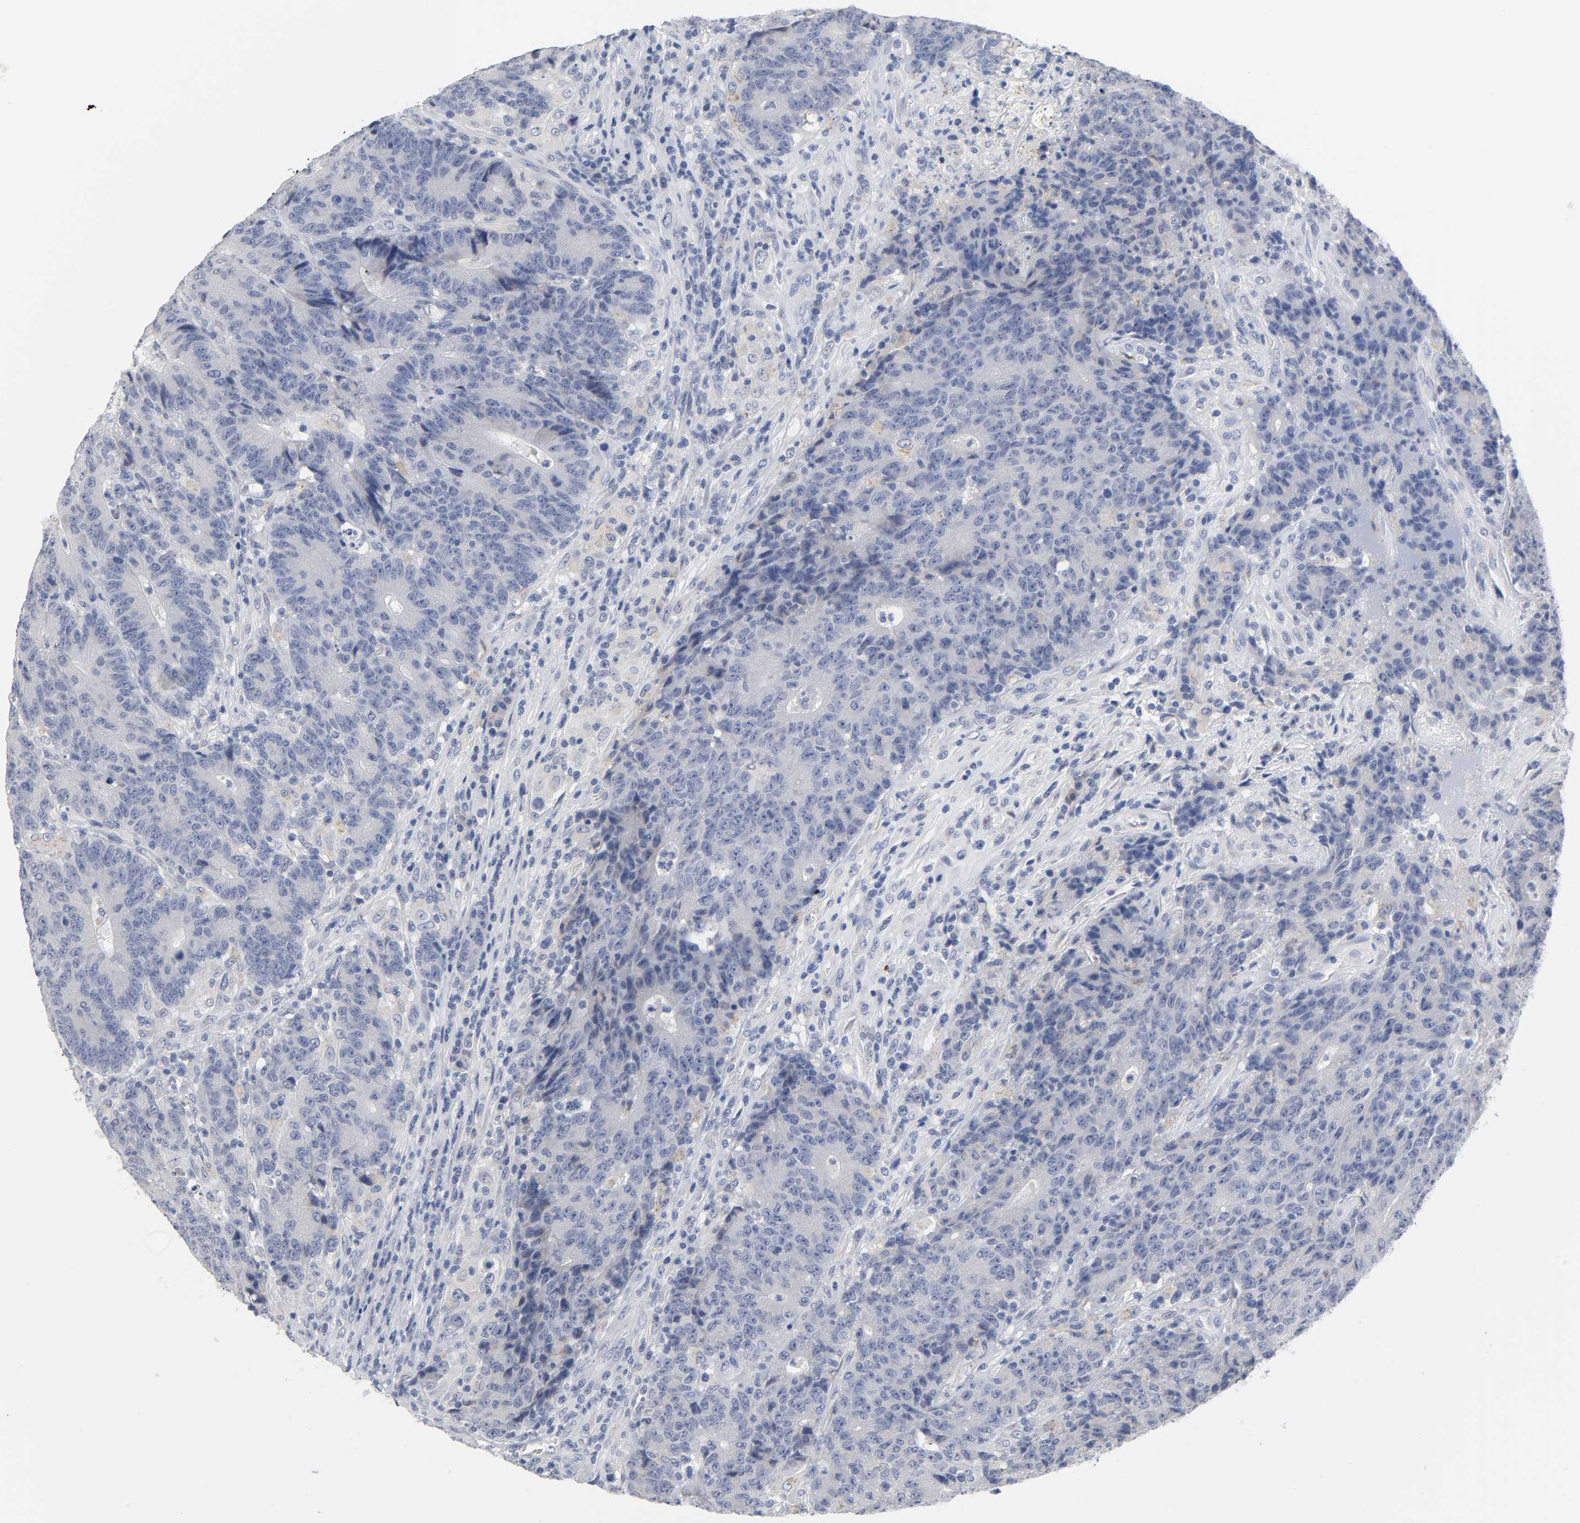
{"staining": {"intensity": "negative", "quantity": "none", "location": "none"}, "tissue": "colorectal cancer", "cell_type": "Tumor cells", "image_type": "cancer", "snomed": [{"axis": "morphology", "description": "Normal tissue, NOS"}, {"axis": "morphology", "description": "Adenocarcinoma, NOS"}, {"axis": "topography", "description": "Colon"}], "caption": "IHC of colorectal cancer demonstrates no positivity in tumor cells.", "gene": "SALL2", "patient": {"sex": "female", "age": 75}}